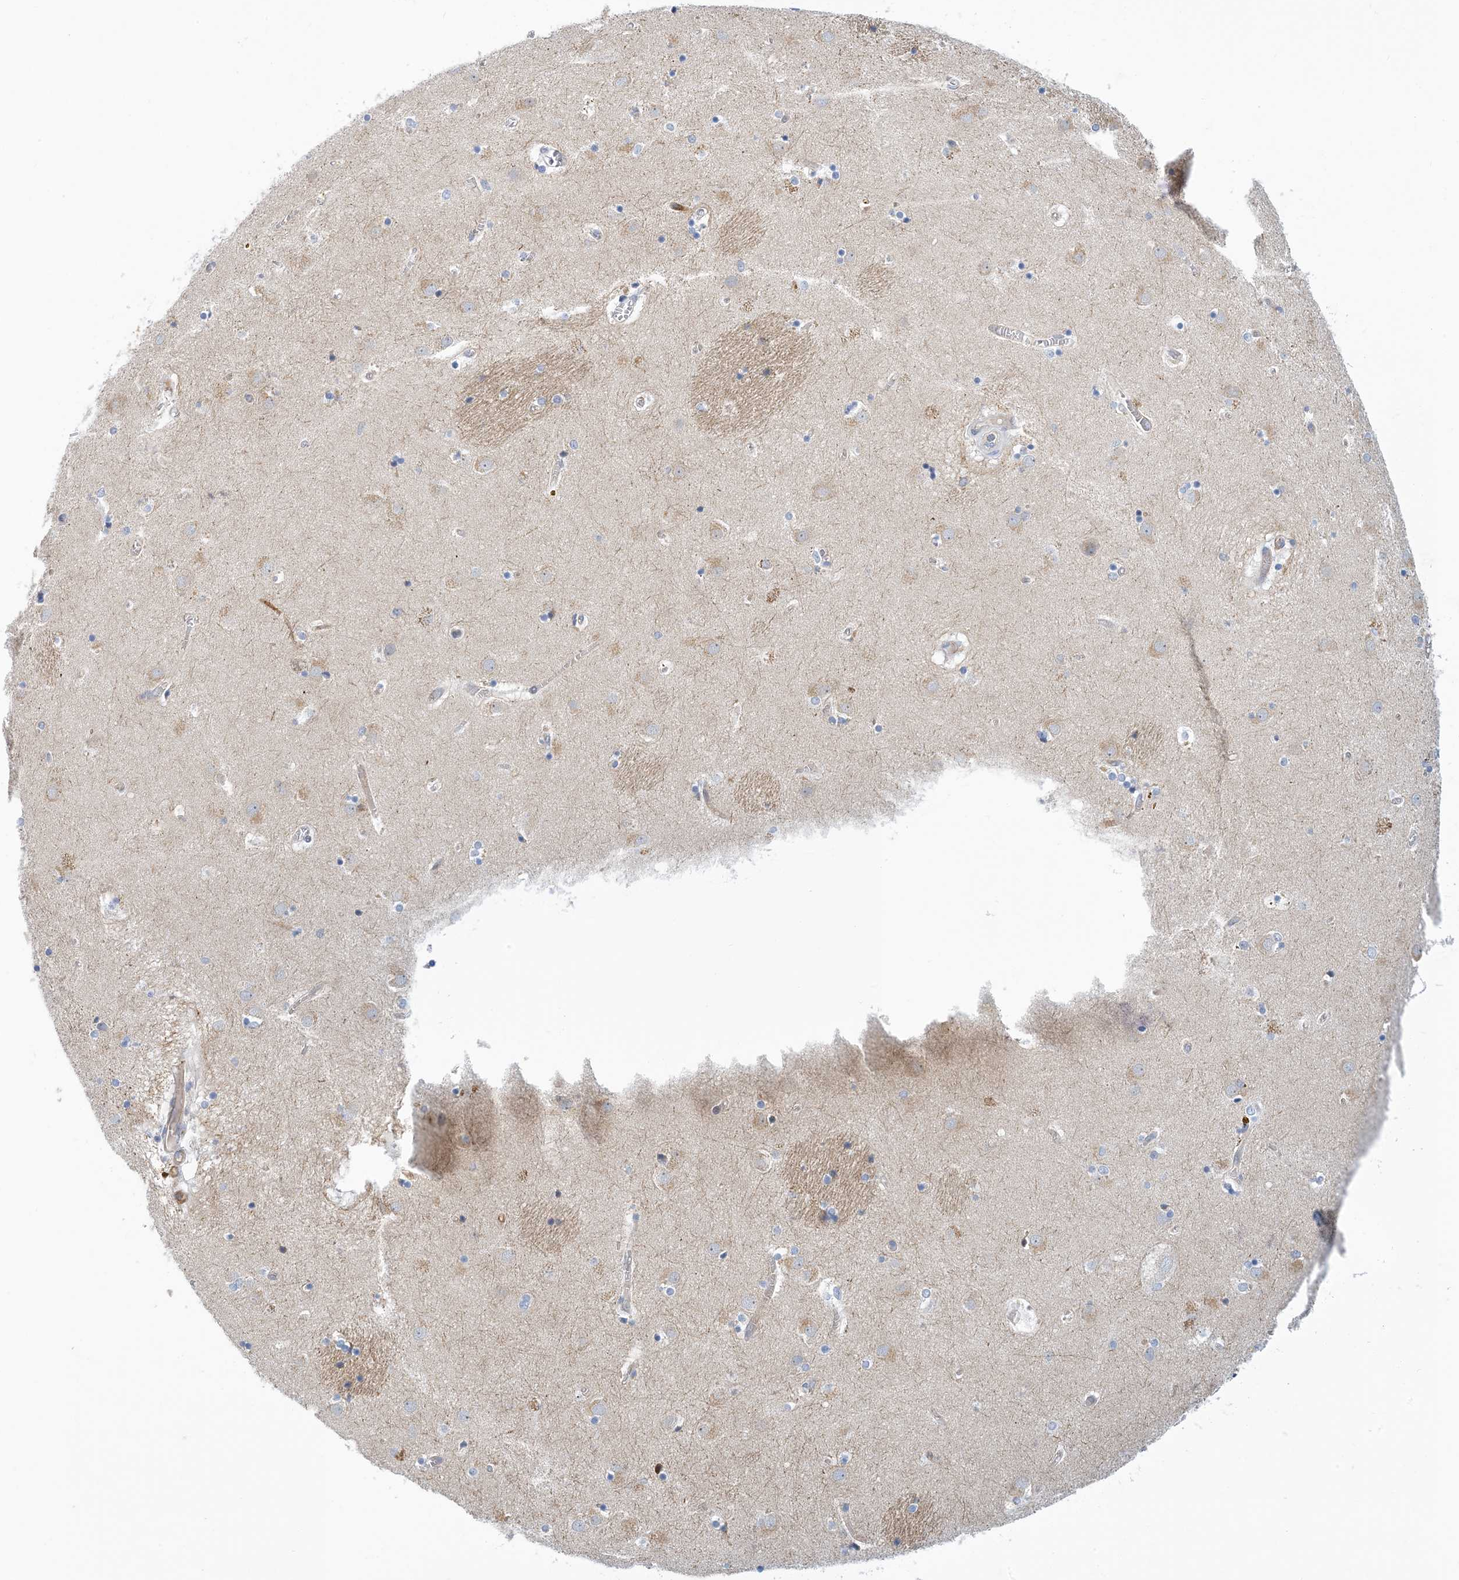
{"staining": {"intensity": "negative", "quantity": "none", "location": "none"}, "tissue": "caudate", "cell_type": "Glial cells", "image_type": "normal", "snomed": [{"axis": "morphology", "description": "Normal tissue, NOS"}, {"axis": "topography", "description": "Lateral ventricle wall"}], "caption": "IHC photomicrograph of normal caudate: caudate stained with DAB (3,3'-diaminobenzidine) reveals no significant protein staining in glial cells. (DAB (3,3'-diaminobenzidine) IHC, high magnification).", "gene": "PCDHA2", "patient": {"sex": "male", "age": 70}}